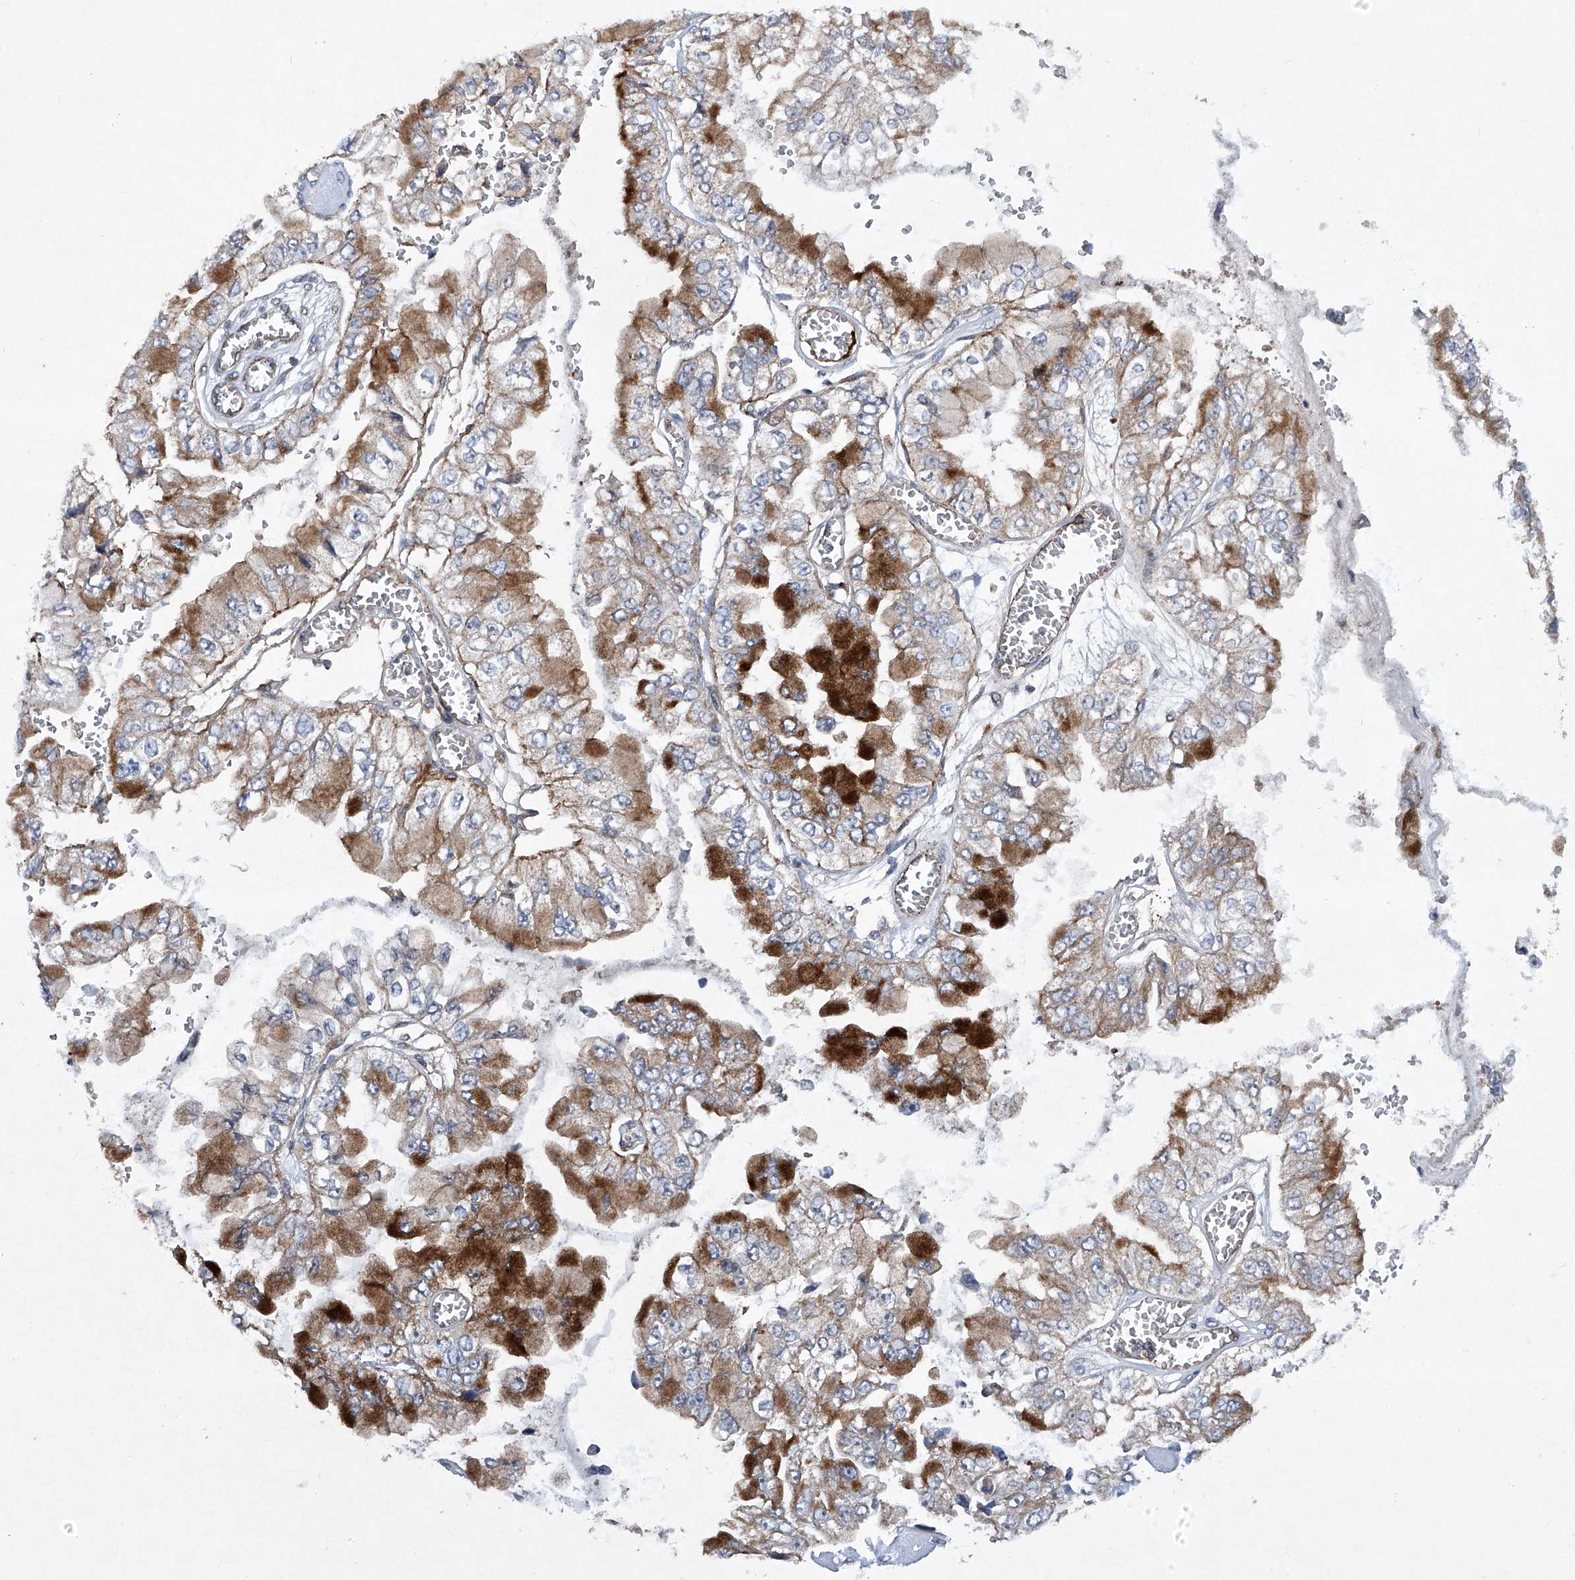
{"staining": {"intensity": "strong", "quantity": "<25%", "location": "cytoplasmic/membranous"}, "tissue": "liver cancer", "cell_type": "Tumor cells", "image_type": "cancer", "snomed": [{"axis": "morphology", "description": "Cholangiocarcinoma"}, {"axis": "topography", "description": "Liver"}], "caption": "Liver cancer (cholangiocarcinoma) was stained to show a protein in brown. There is medium levels of strong cytoplasmic/membranous positivity in about <25% of tumor cells.", "gene": "CISH", "patient": {"sex": "female", "age": 79}}